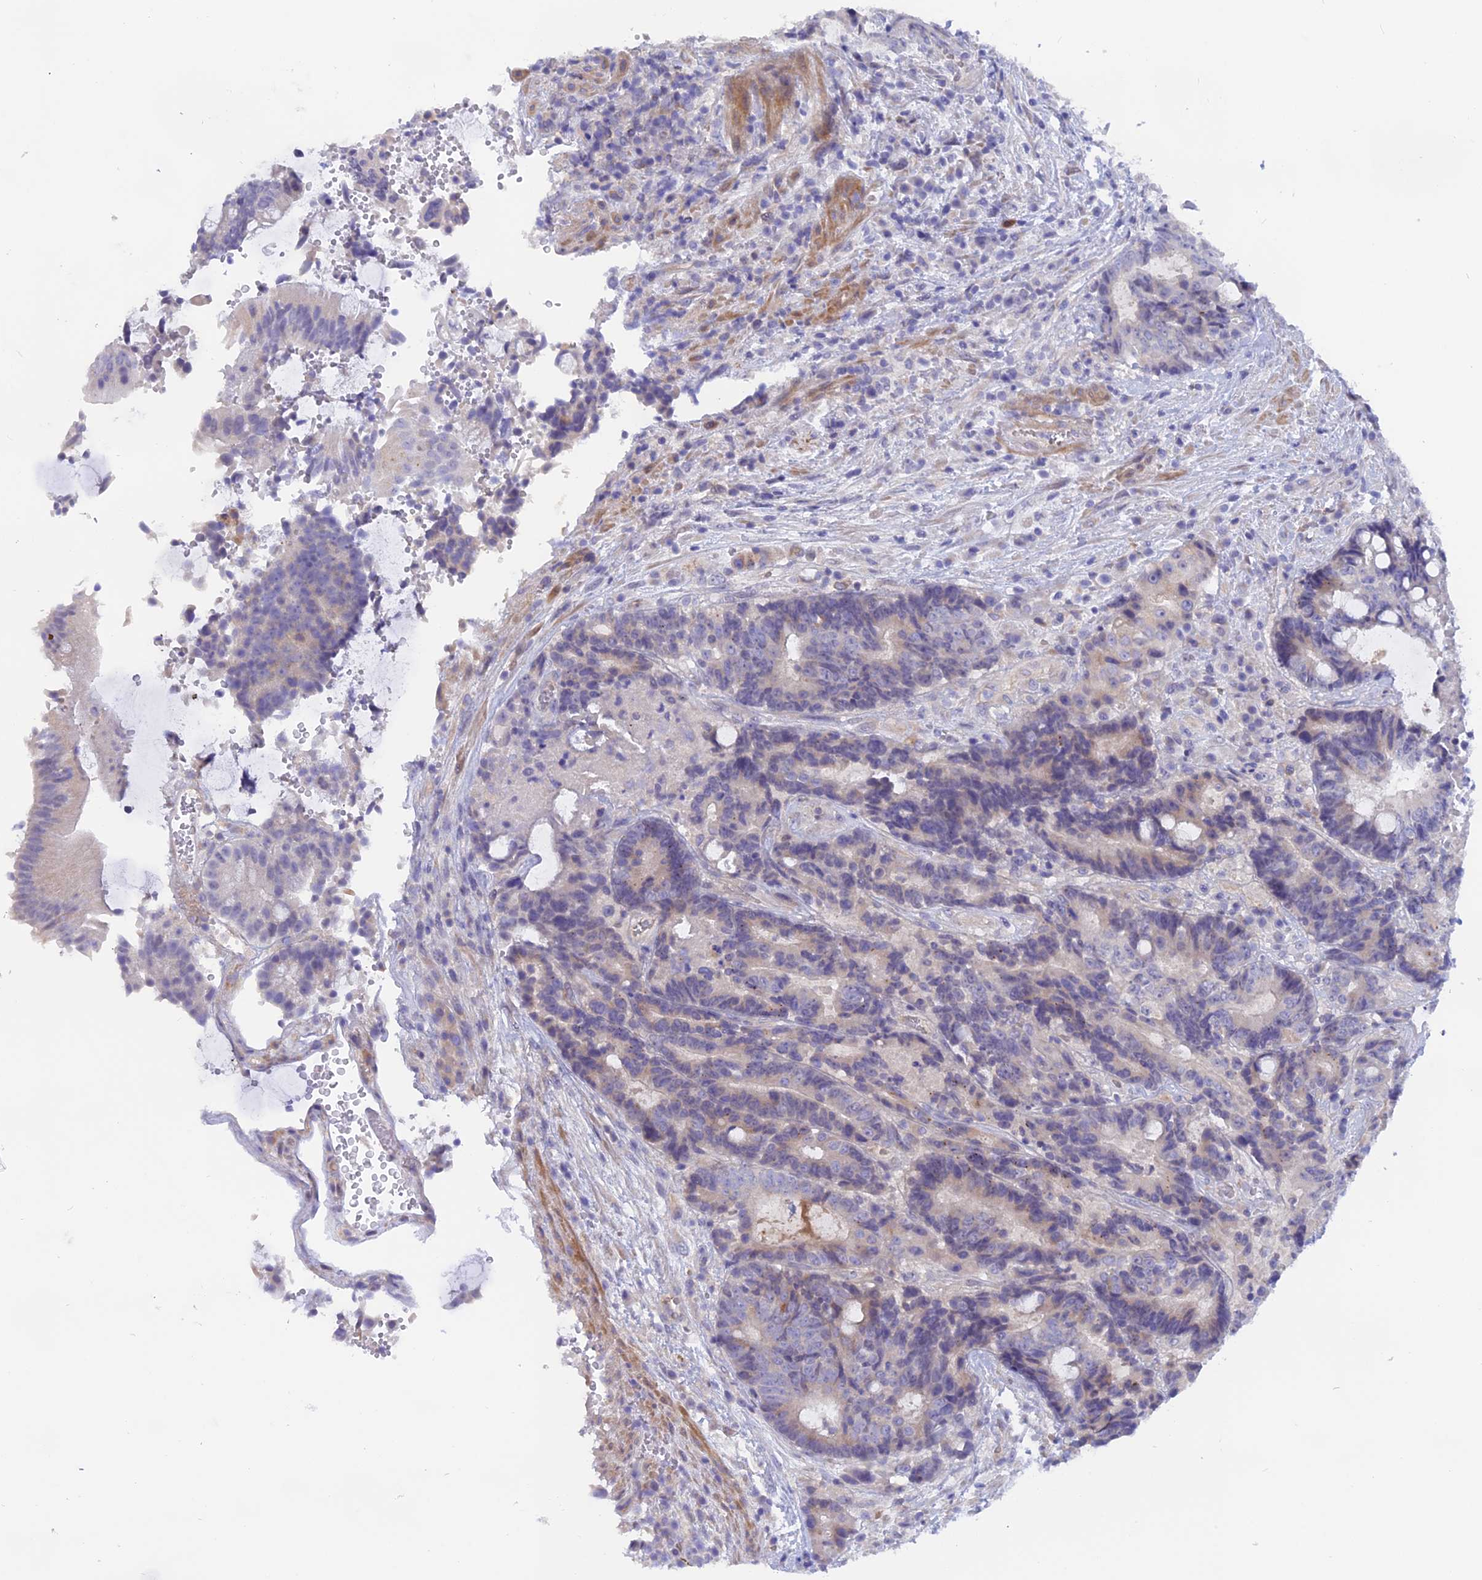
{"staining": {"intensity": "negative", "quantity": "none", "location": "none"}, "tissue": "colorectal cancer", "cell_type": "Tumor cells", "image_type": "cancer", "snomed": [{"axis": "morphology", "description": "Adenocarcinoma, NOS"}, {"axis": "topography", "description": "Rectum"}], "caption": "Immunohistochemical staining of colorectal cancer (adenocarcinoma) reveals no significant positivity in tumor cells.", "gene": "GLB1L", "patient": {"sex": "male", "age": 69}}